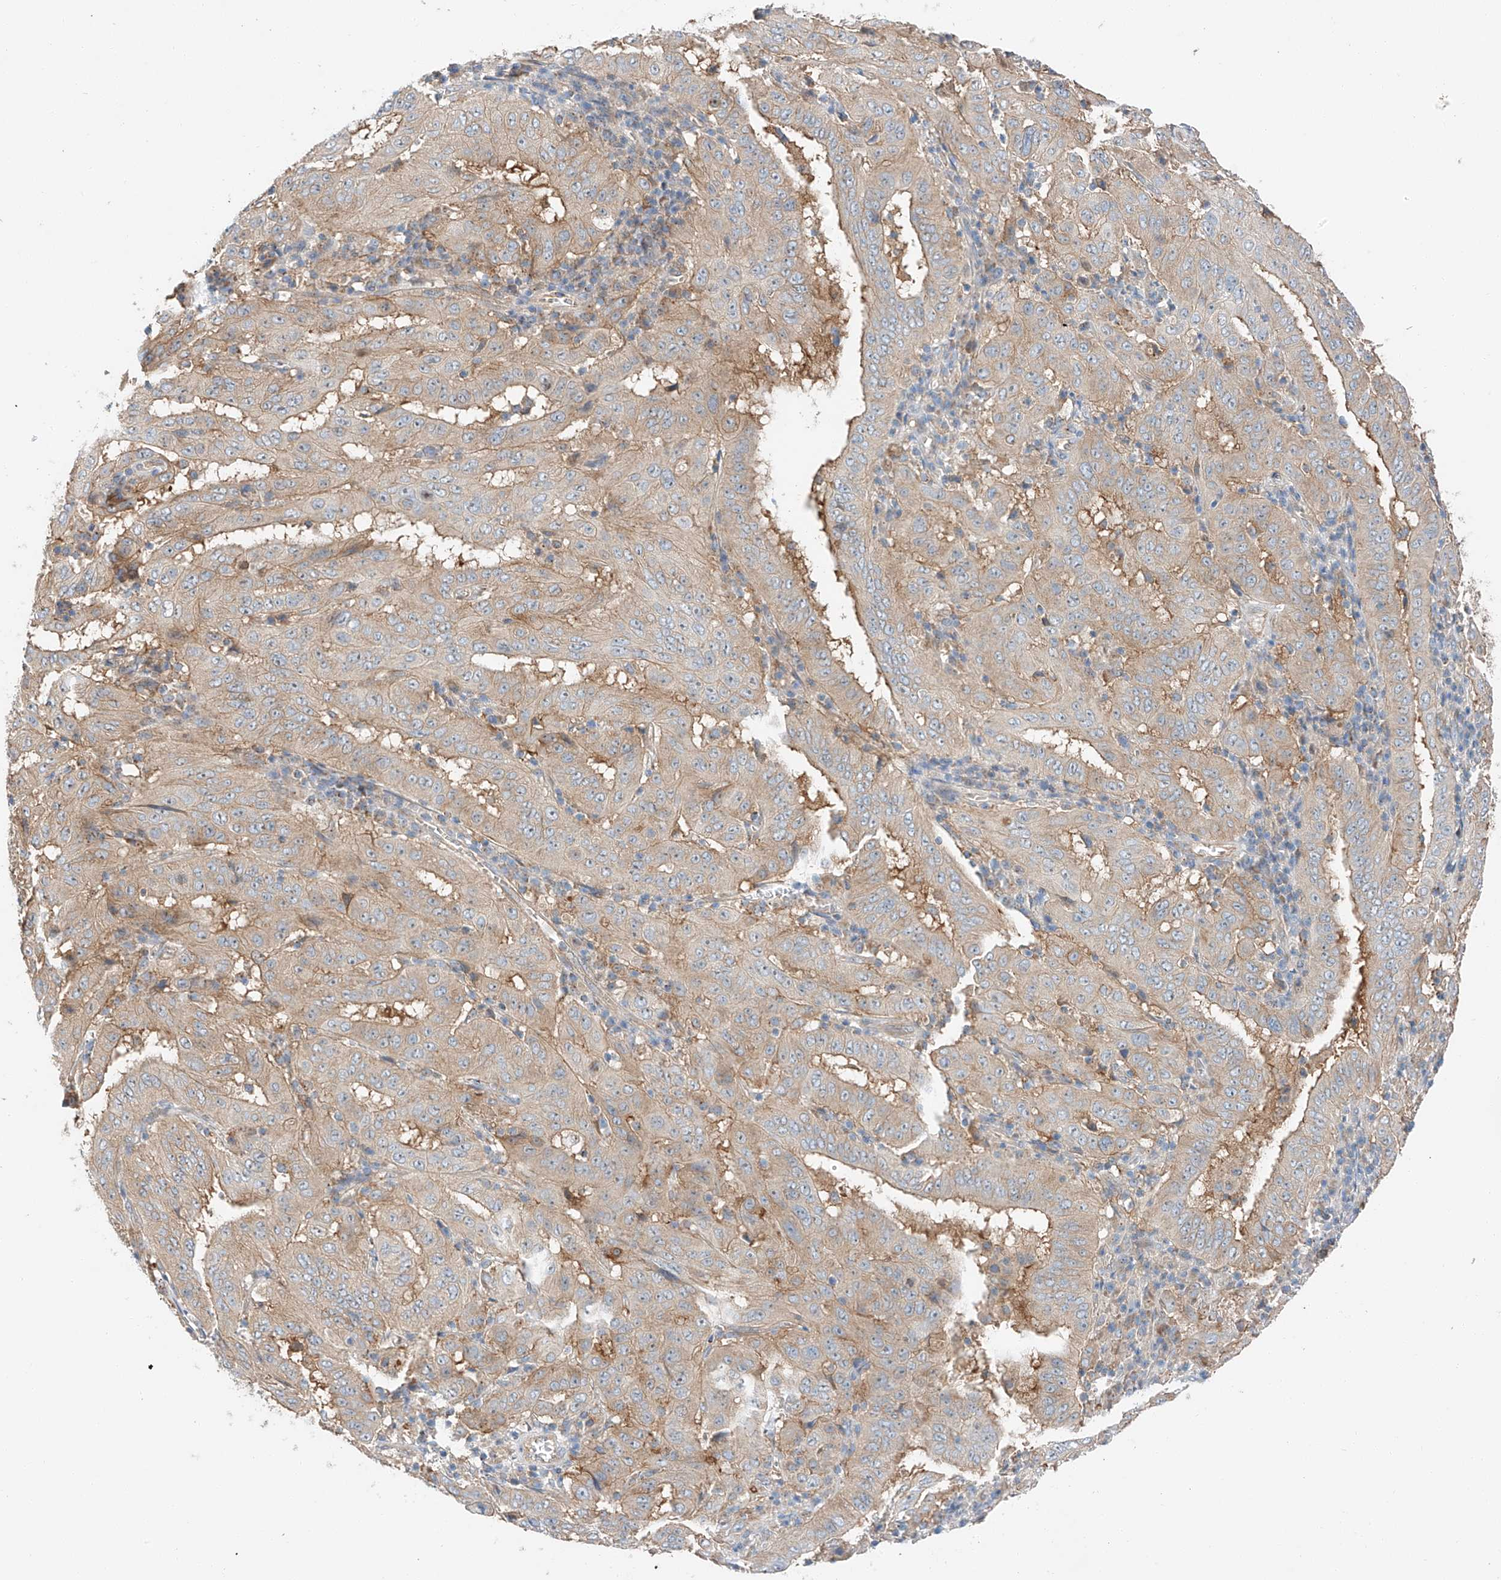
{"staining": {"intensity": "moderate", "quantity": "<25%", "location": "cytoplasmic/membranous"}, "tissue": "pancreatic cancer", "cell_type": "Tumor cells", "image_type": "cancer", "snomed": [{"axis": "morphology", "description": "Adenocarcinoma, NOS"}, {"axis": "topography", "description": "Pancreas"}], "caption": "IHC staining of pancreatic adenocarcinoma, which reveals low levels of moderate cytoplasmic/membranous positivity in approximately <25% of tumor cells indicating moderate cytoplasmic/membranous protein positivity. The staining was performed using DAB (3,3'-diaminobenzidine) (brown) for protein detection and nuclei were counterstained in hematoxylin (blue).", "gene": "RUSC1", "patient": {"sex": "male", "age": 63}}